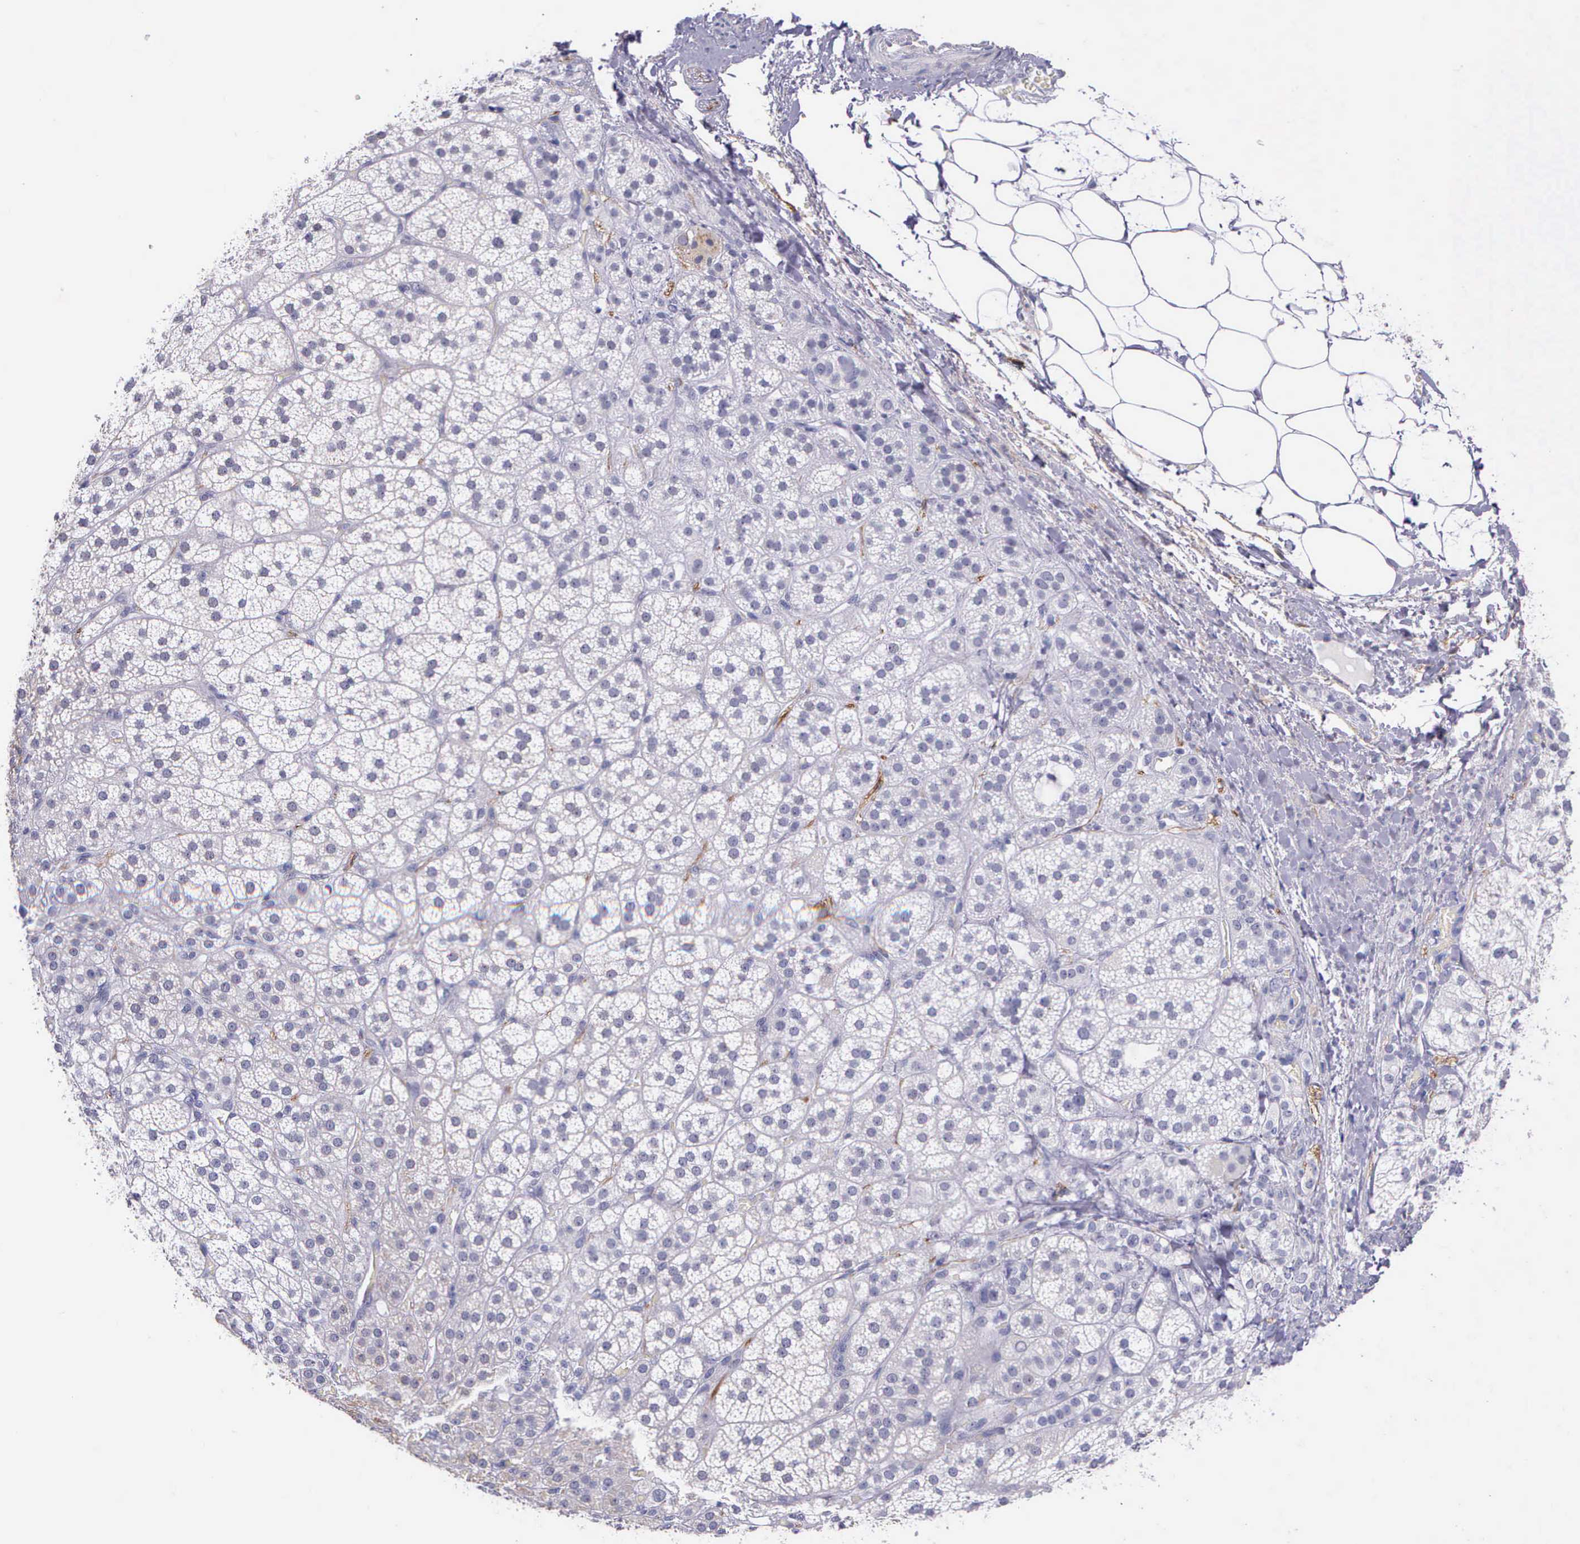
{"staining": {"intensity": "weak", "quantity": "<25%", "location": "cytoplasmic/membranous"}, "tissue": "adrenal gland", "cell_type": "Glandular cells", "image_type": "normal", "snomed": [{"axis": "morphology", "description": "Normal tissue, NOS"}, {"axis": "topography", "description": "Adrenal gland"}], "caption": "High magnification brightfield microscopy of normal adrenal gland stained with DAB (3,3'-diaminobenzidine) (brown) and counterstained with hematoxylin (blue): glandular cells show no significant staining. The staining was performed using DAB to visualize the protein expression in brown, while the nuclei were stained in blue with hematoxylin (Magnification: 20x).", "gene": "AHNAK2", "patient": {"sex": "female", "age": 60}}